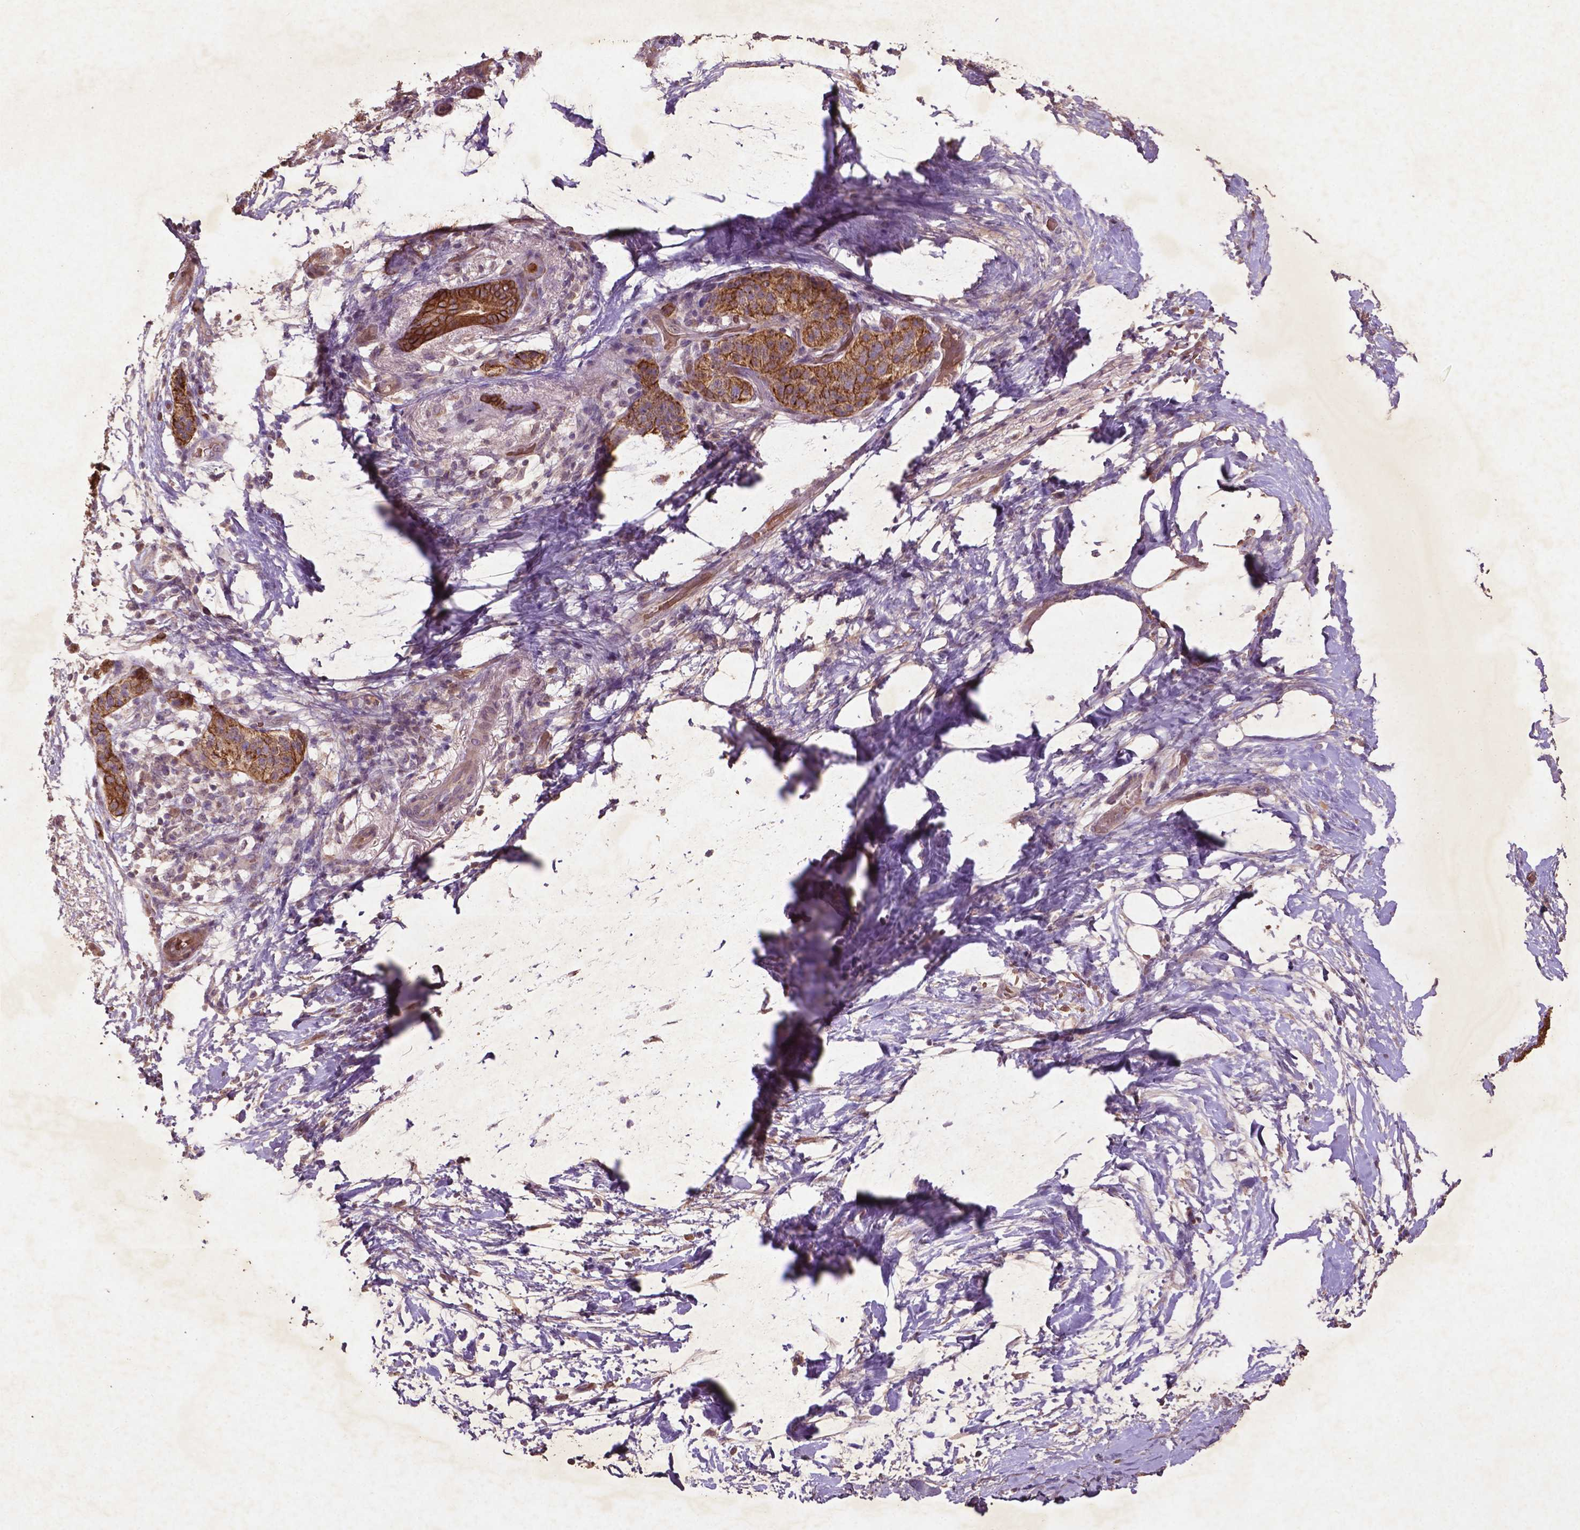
{"staining": {"intensity": "strong", "quantity": ">75%", "location": "cytoplasmic/membranous"}, "tissue": "pancreatic cancer", "cell_type": "Tumor cells", "image_type": "cancer", "snomed": [{"axis": "morphology", "description": "Adenocarcinoma, NOS"}, {"axis": "topography", "description": "Pancreas"}], "caption": "A histopathology image showing strong cytoplasmic/membranous staining in approximately >75% of tumor cells in adenocarcinoma (pancreatic), as visualized by brown immunohistochemical staining.", "gene": "COQ2", "patient": {"sex": "female", "age": 72}}